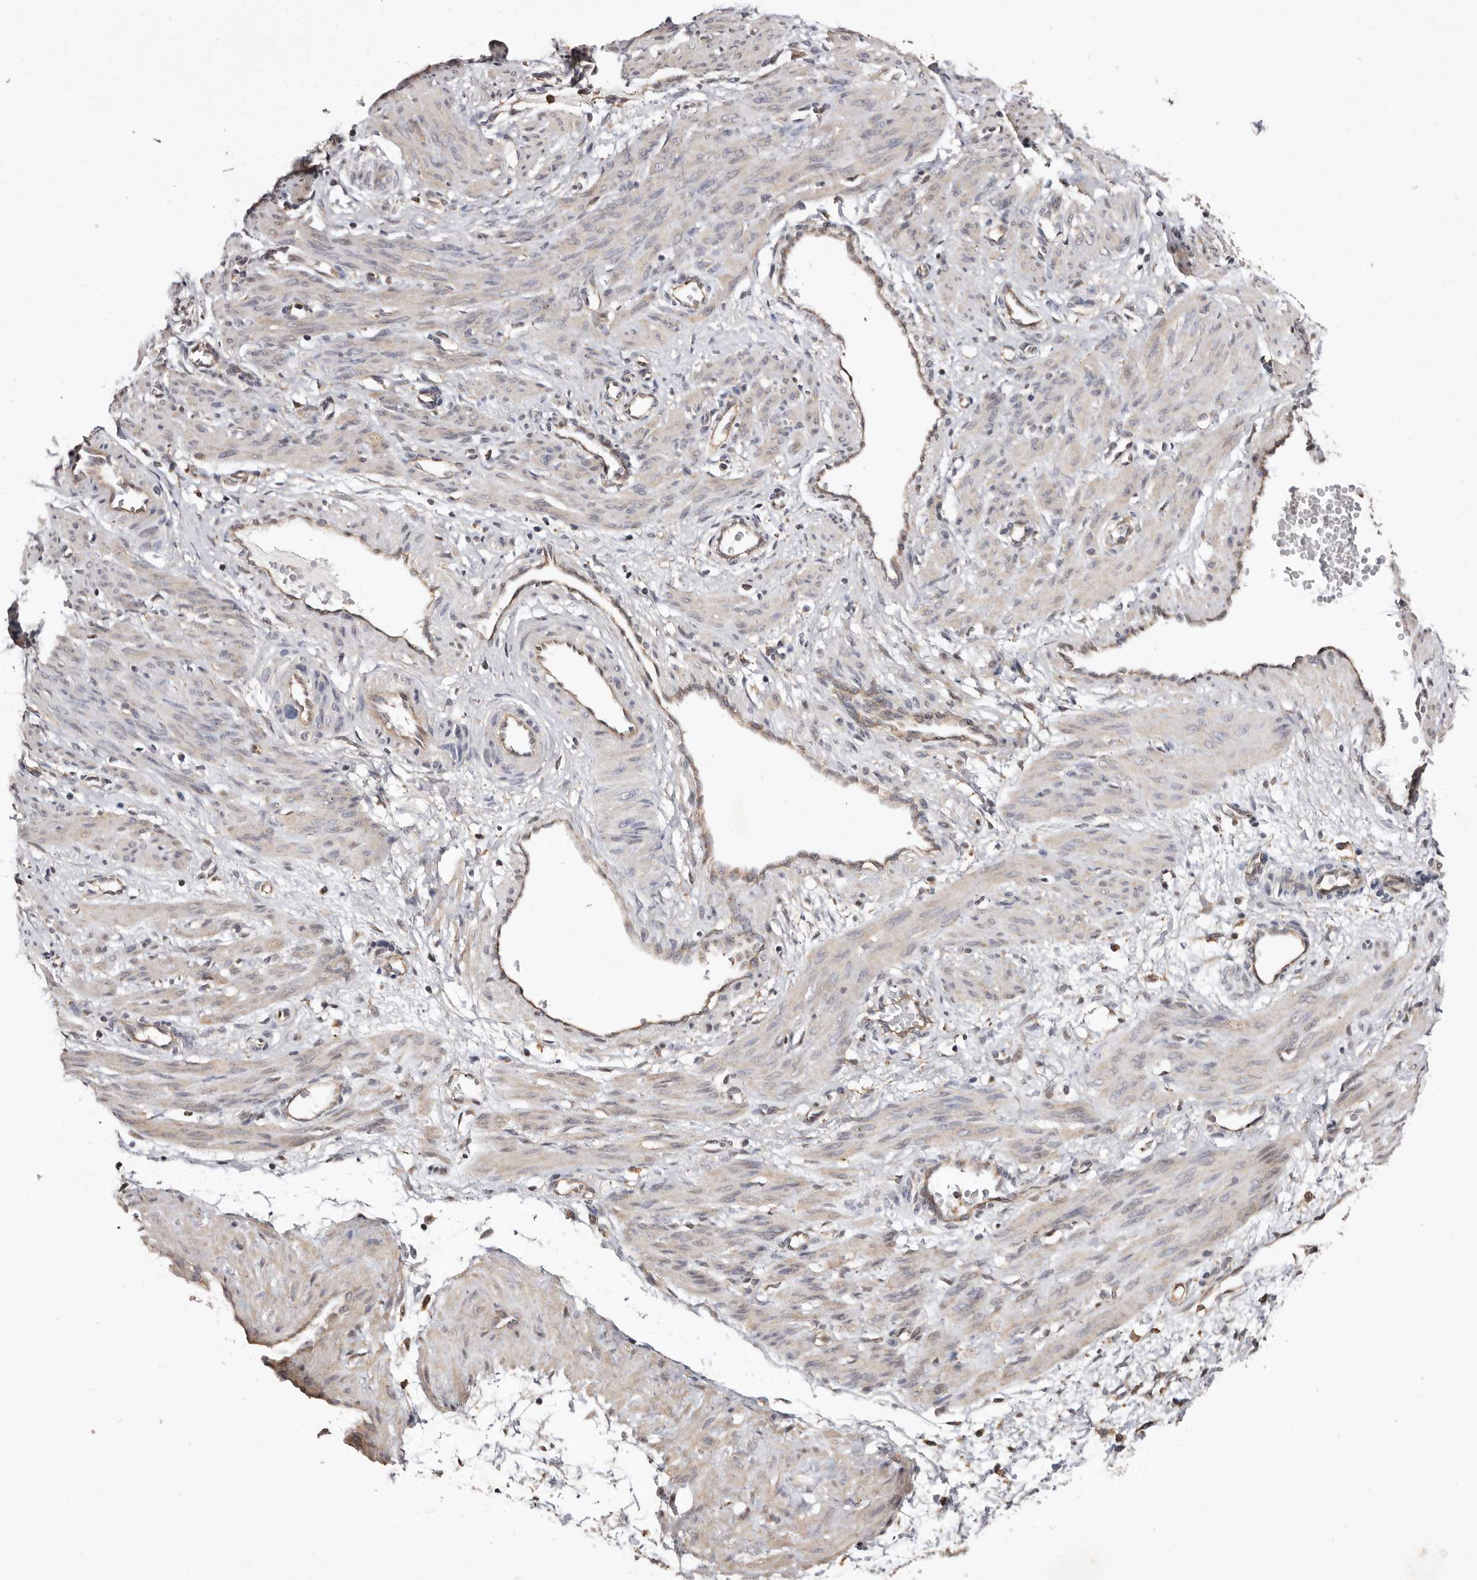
{"staining": {"intensity": "weak", "quantity": "<25%", "location": "cytoplasmic/membranous"}, "tissue": "smooth muscle", "cell_type": "Smooth muscle cells", "image_type": "normal", "snomed": [{"axis": "morphology", "description": "Normal tissue, NOS"}, {"axis": "topography", "description": "Endometrium"}], "caption": "Human smooth muscle stained for a protein using immunohistochemistry shows no positivity in smooth muscle cells.", "gene": "RRM2B", "patient": {"sex": "female", "age": 33}}